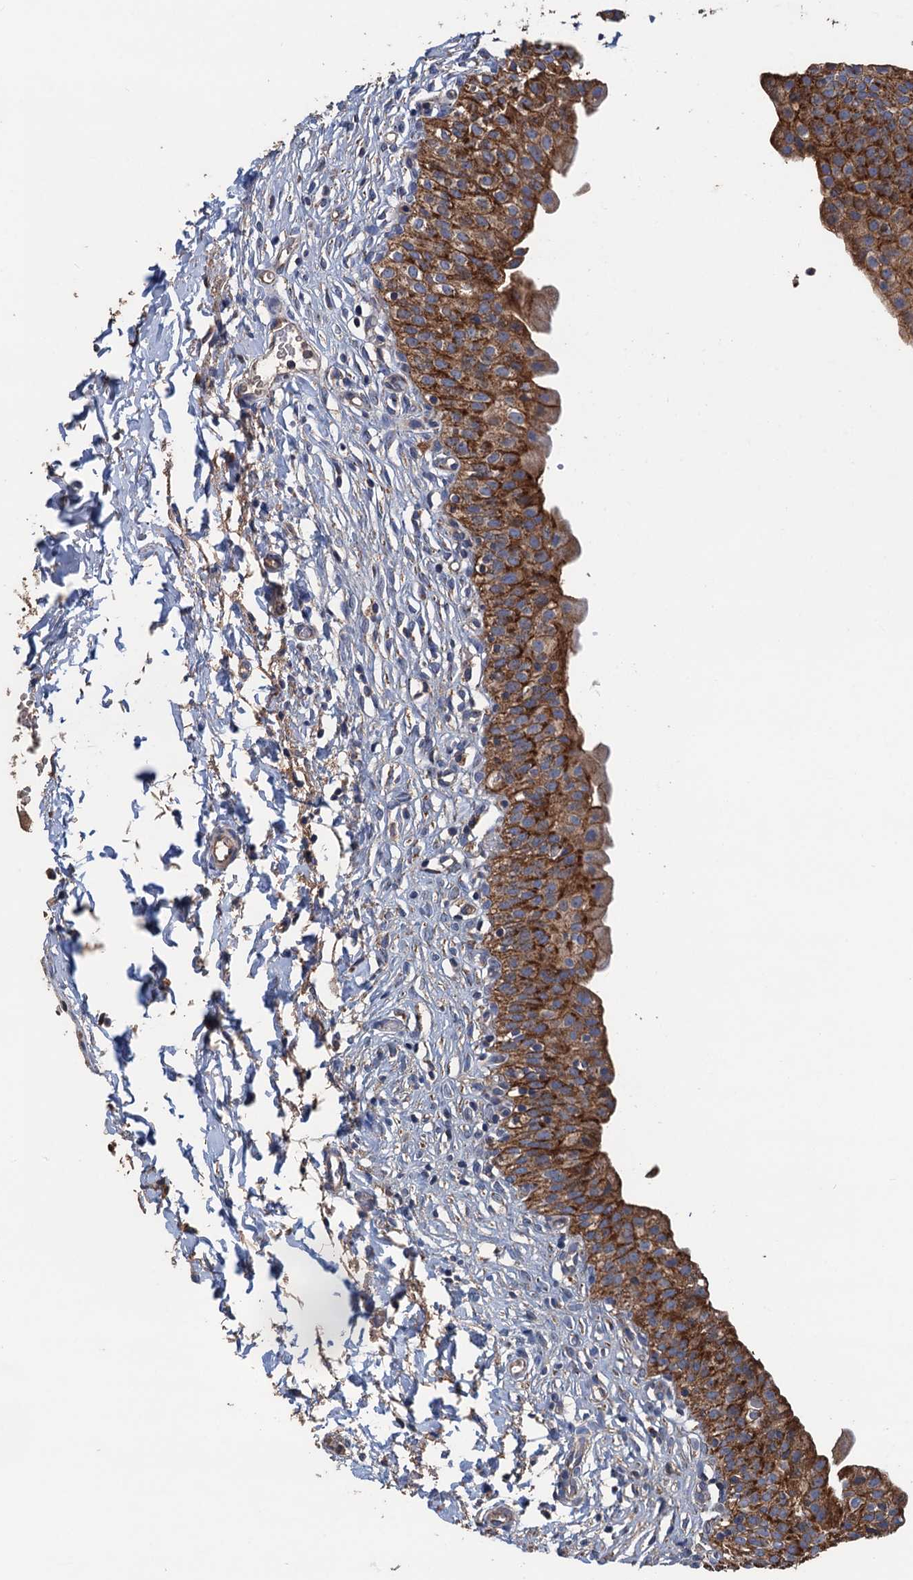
{"staining": {"intensity": "strong", "quantity": ">75%", "location": "cytoplasmic/membranous"}, "tissue": "urinary bladder", "cell_type": "Urothelial cells", "image_type": "normal", "snomed": [{"axis": "morphology", "description": "Normal tissue, NOS"}, {"axis": "topography", "description": "Urinary bladder"}], "caption": "A brown stain shows strong cytoplasmic/membranous expression of a protein in urothelial cells of normal human urinary bladder.", "gene": "DGLUCY", "patient": {"sex": "male", "age": 55}}